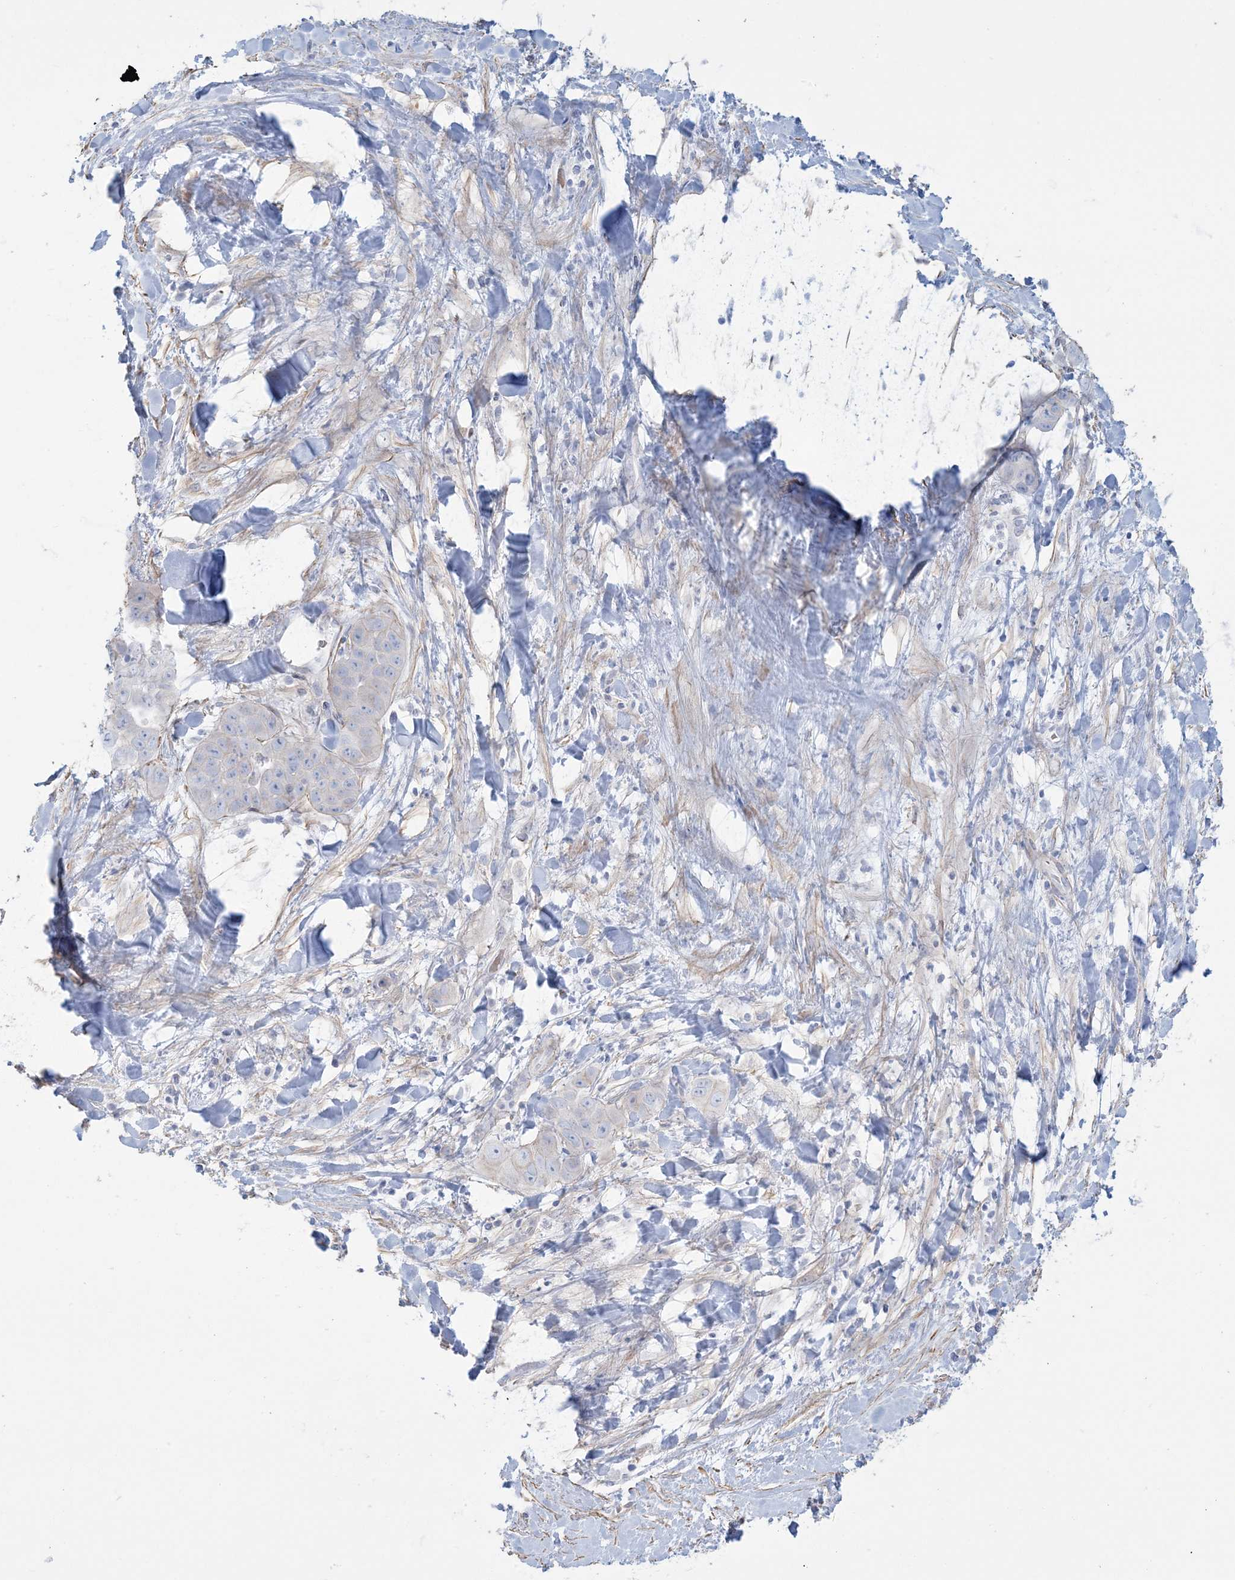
{"staining": {"intensity": "negative", "quantity": "none", "location": "none"}, "tissue": "liver cancer", "cell_type": "Tumor cells", "image_type": "cancer", "snomed": [{"axis": "morphology", "description": "Cholangiocarcinoma"}, {"axis": "topography", "description": "Liver"}], "caption": "Photomicrograph shows no significant protein positivity in tumor cells of cholangiocarcinoma (liver).", "gene": "AGXT", "patient": {"sex": "female", "age": 52}}